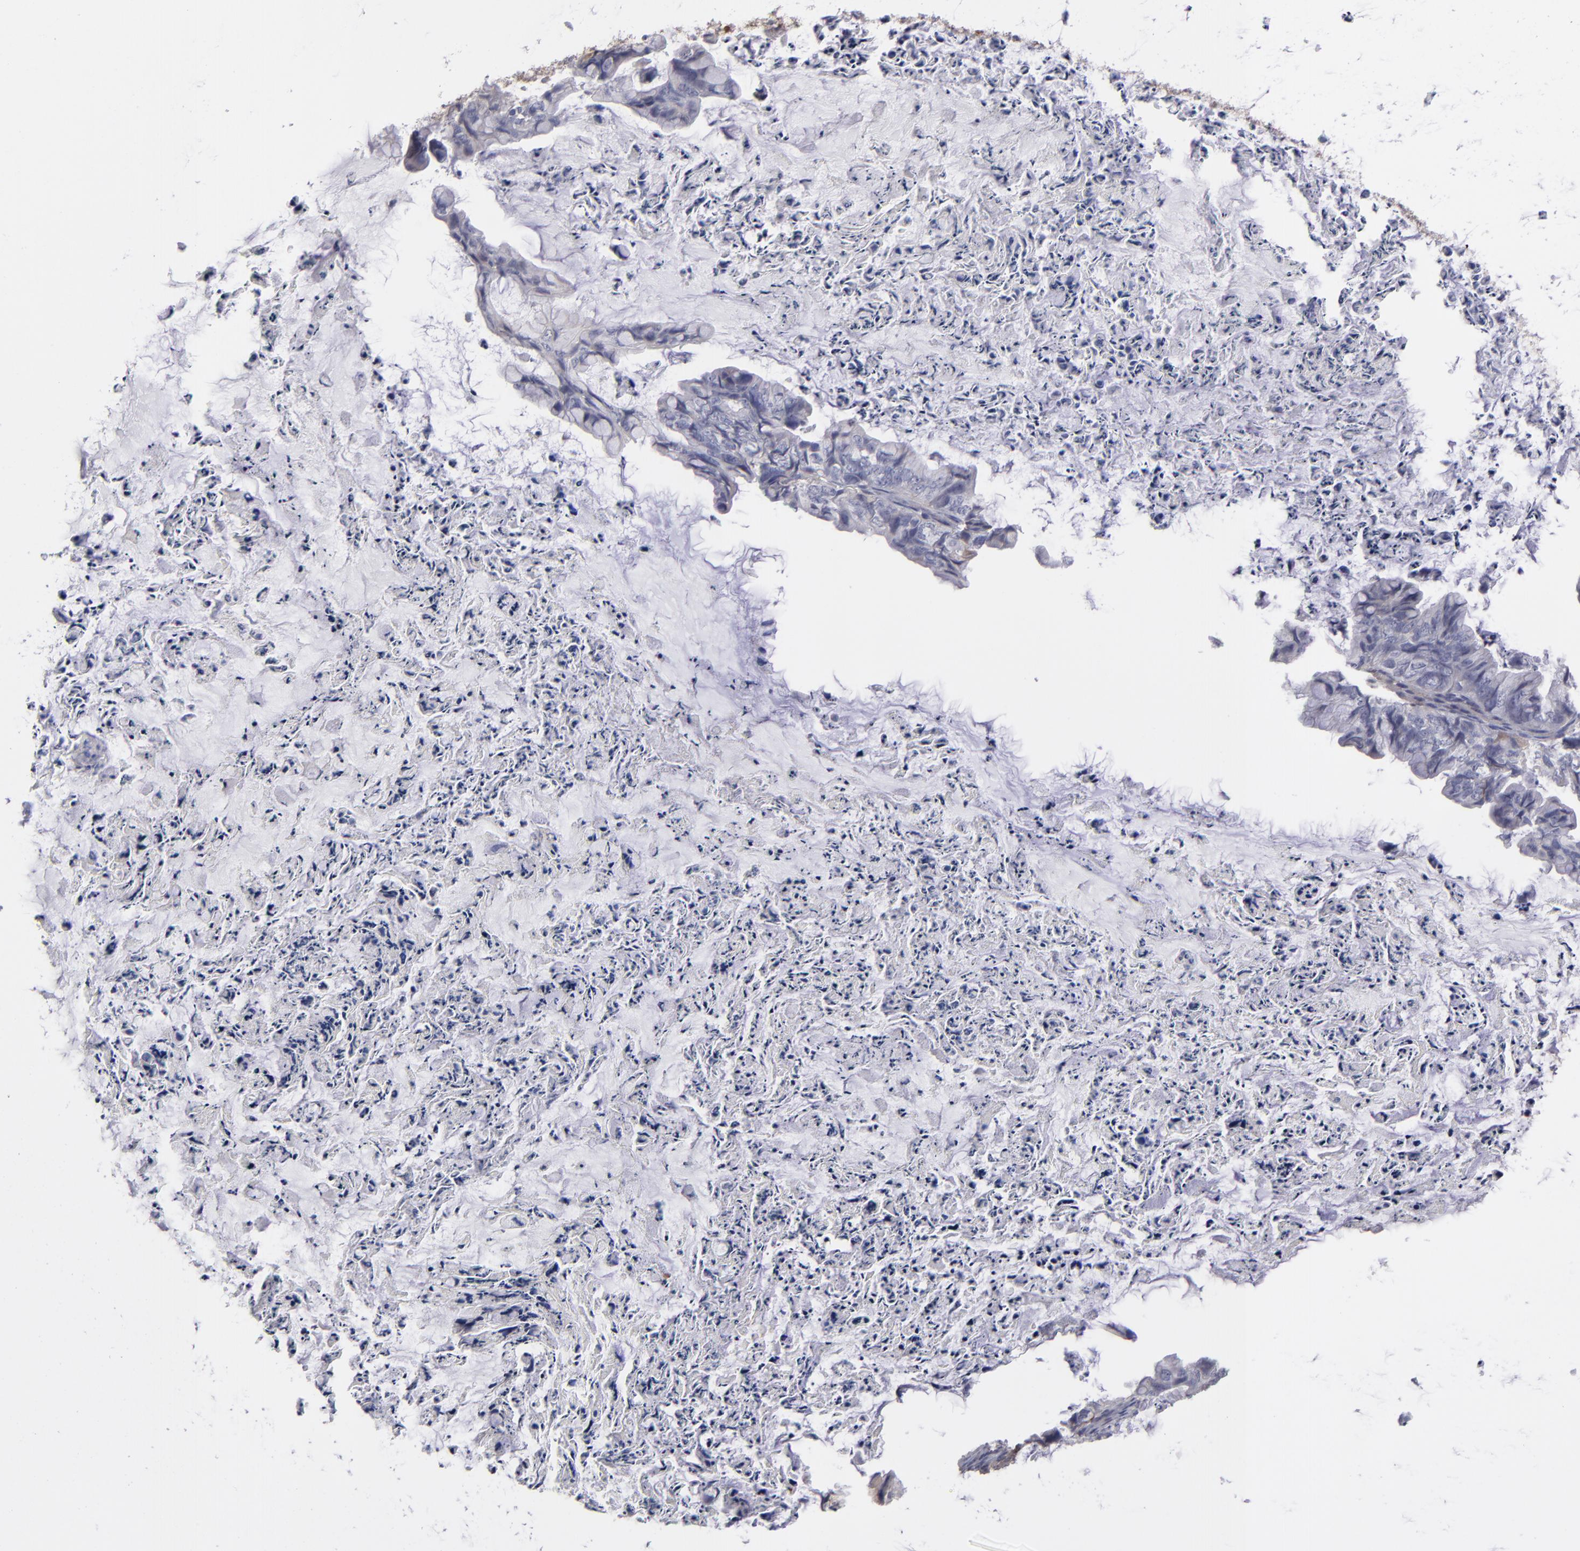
{"staining": {"intensity": "negative", "quantity": "none", "location": "none"}, "tissue": "ovarian cancer", "cell_type": "Tumor cells", "image_type": "cancer", "snomed": [{"axis": "morphology", "description": "Cystadenocarcinoma, mucinous, NOS"}, {"axis": "topography", "description": "Ovary"}], "caption": "DAB (3,3'-diaminobenzidine) immunohistochemical staining of human mucinous cystadenocarcinoma (ovarian) shows no significant positivity in tumor cells.", "gene": "ITIH4", "patient": {"sex": "female", "age": 36}}